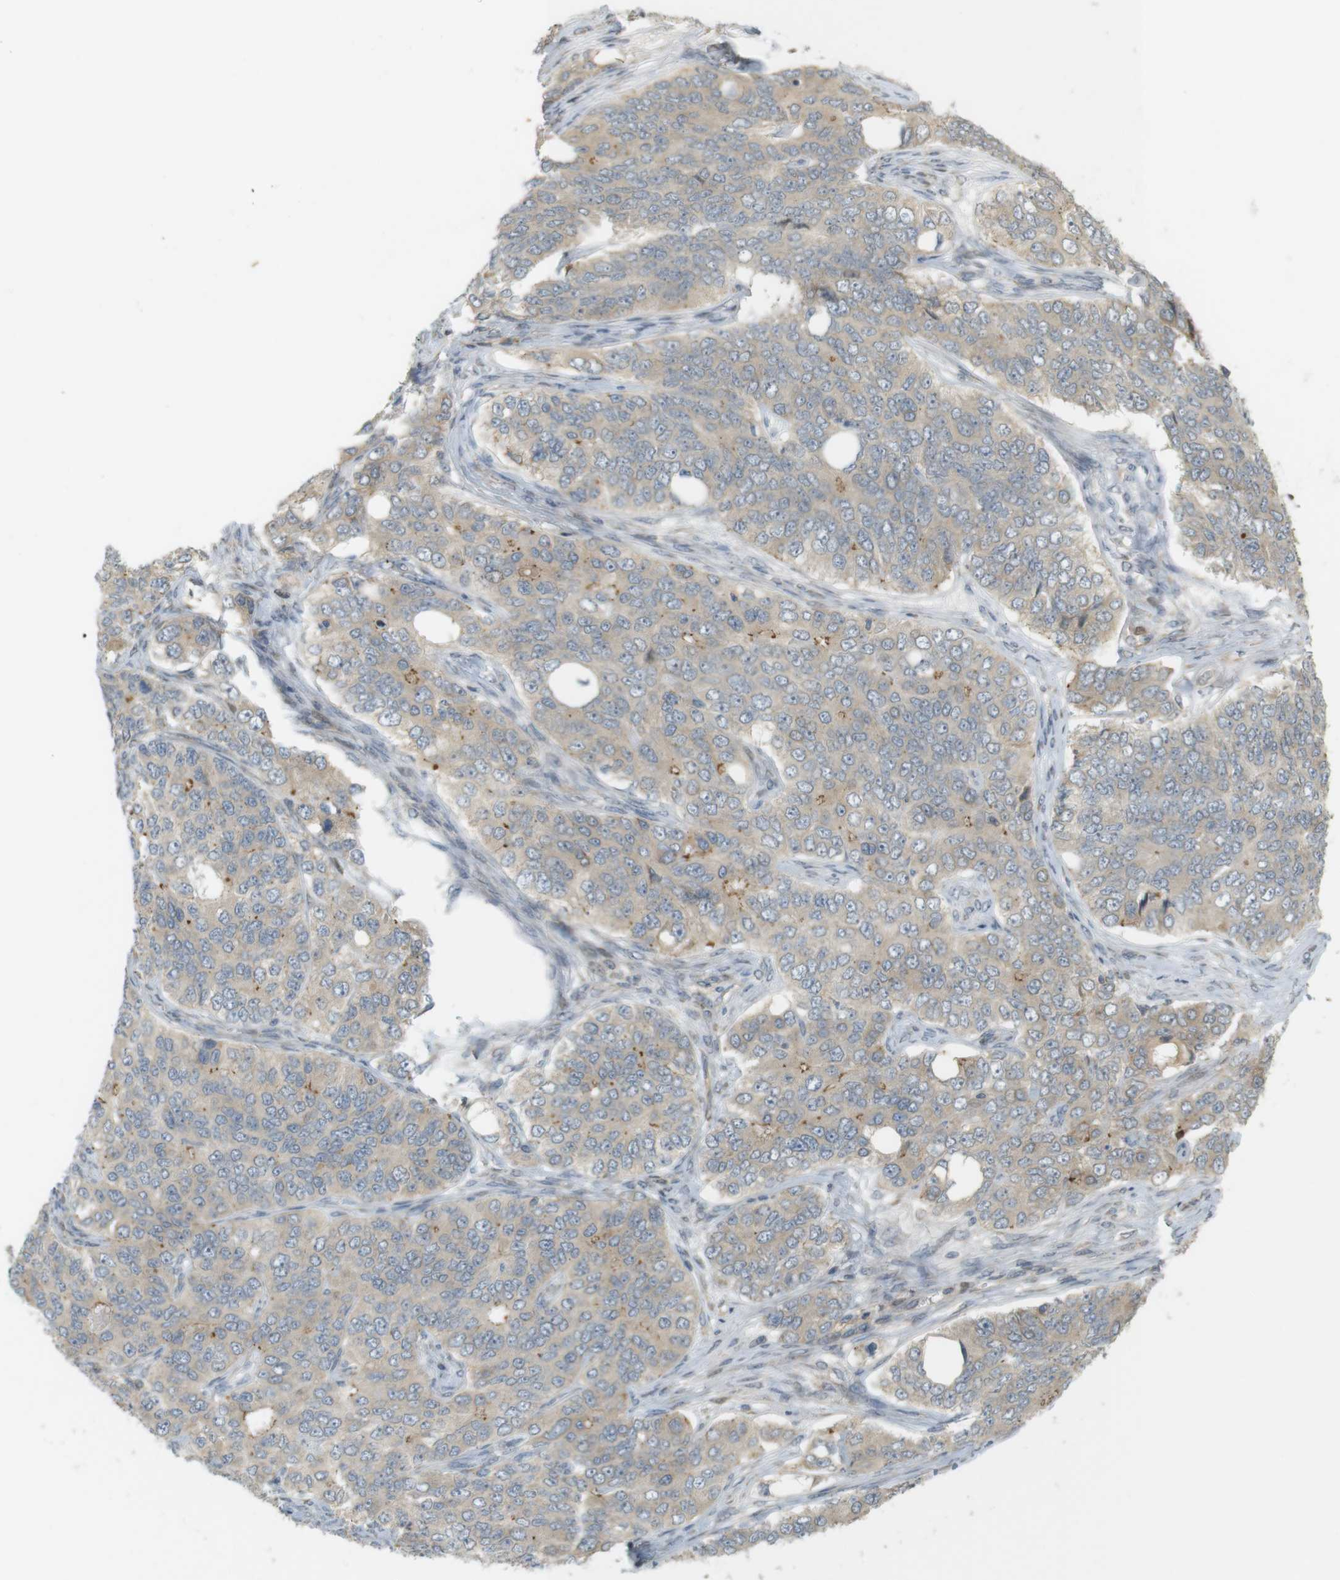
{"staining": {"intensity": "moderate", "quantity": "<25%", "location": "cytoplasmic/membranous"}, "tissue": "ovarian cancer", "cell_type": "Tumor cells", "image_type": "cancer", "snomed": [{"axis": "morphology", "description": "Carcinoma, endometroid"}, {"axis": "topography", "description": "Ovary"}], "caption": "High-magnification brightfield microscopy of ovarian cancer (endometroid carcinoma) stained with DAB (3,3'-diaminobenzidine) (brown) and counterstained with hematoxylin (blue). tumor cells exhibit moderate cytoplasmic/membranous staining is identified in about<25% of cells.", "gene": "CLRN3", "patient": {"sex": "female", "age": 51}}